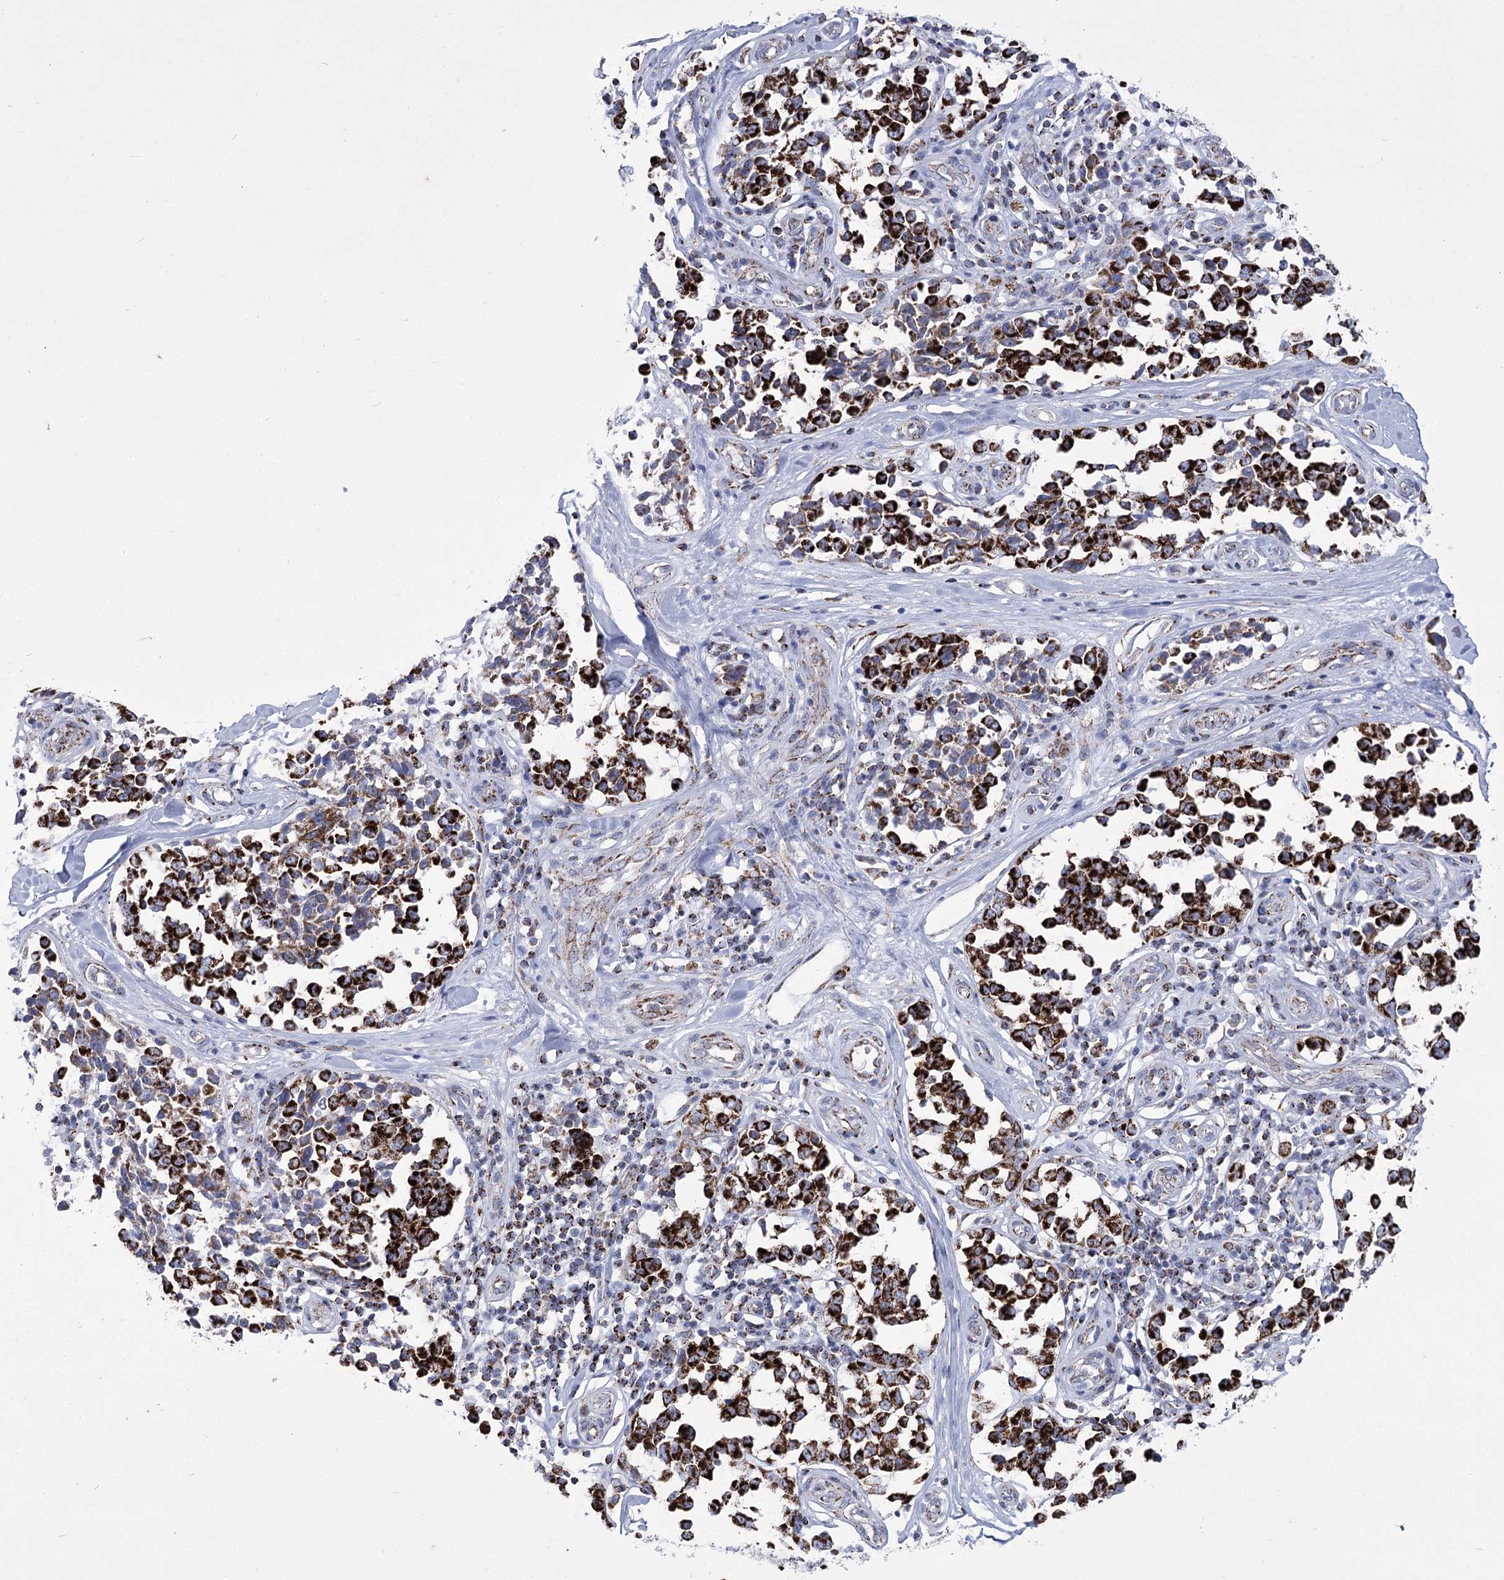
{"staining": {"intensity": "strong", "quantity": ">75%", "location": "cytoplasmic/membranous"}, "tissue": "melanoma", "cell_type": "Tumor cells", "image_type": "cancer", "snomed": [{"axis": "morphology", "description": "Malignant melanoma, NOS"}, {"axis": "topography", "description": "Skin"}], "caption": "Protein staining shows strong cytoplasmic/membranous positivity in approximately >75% of tumor cells in malignant melanoma.", "gene": "PDHB", "patient": {"sex": "female", "age": 64}}